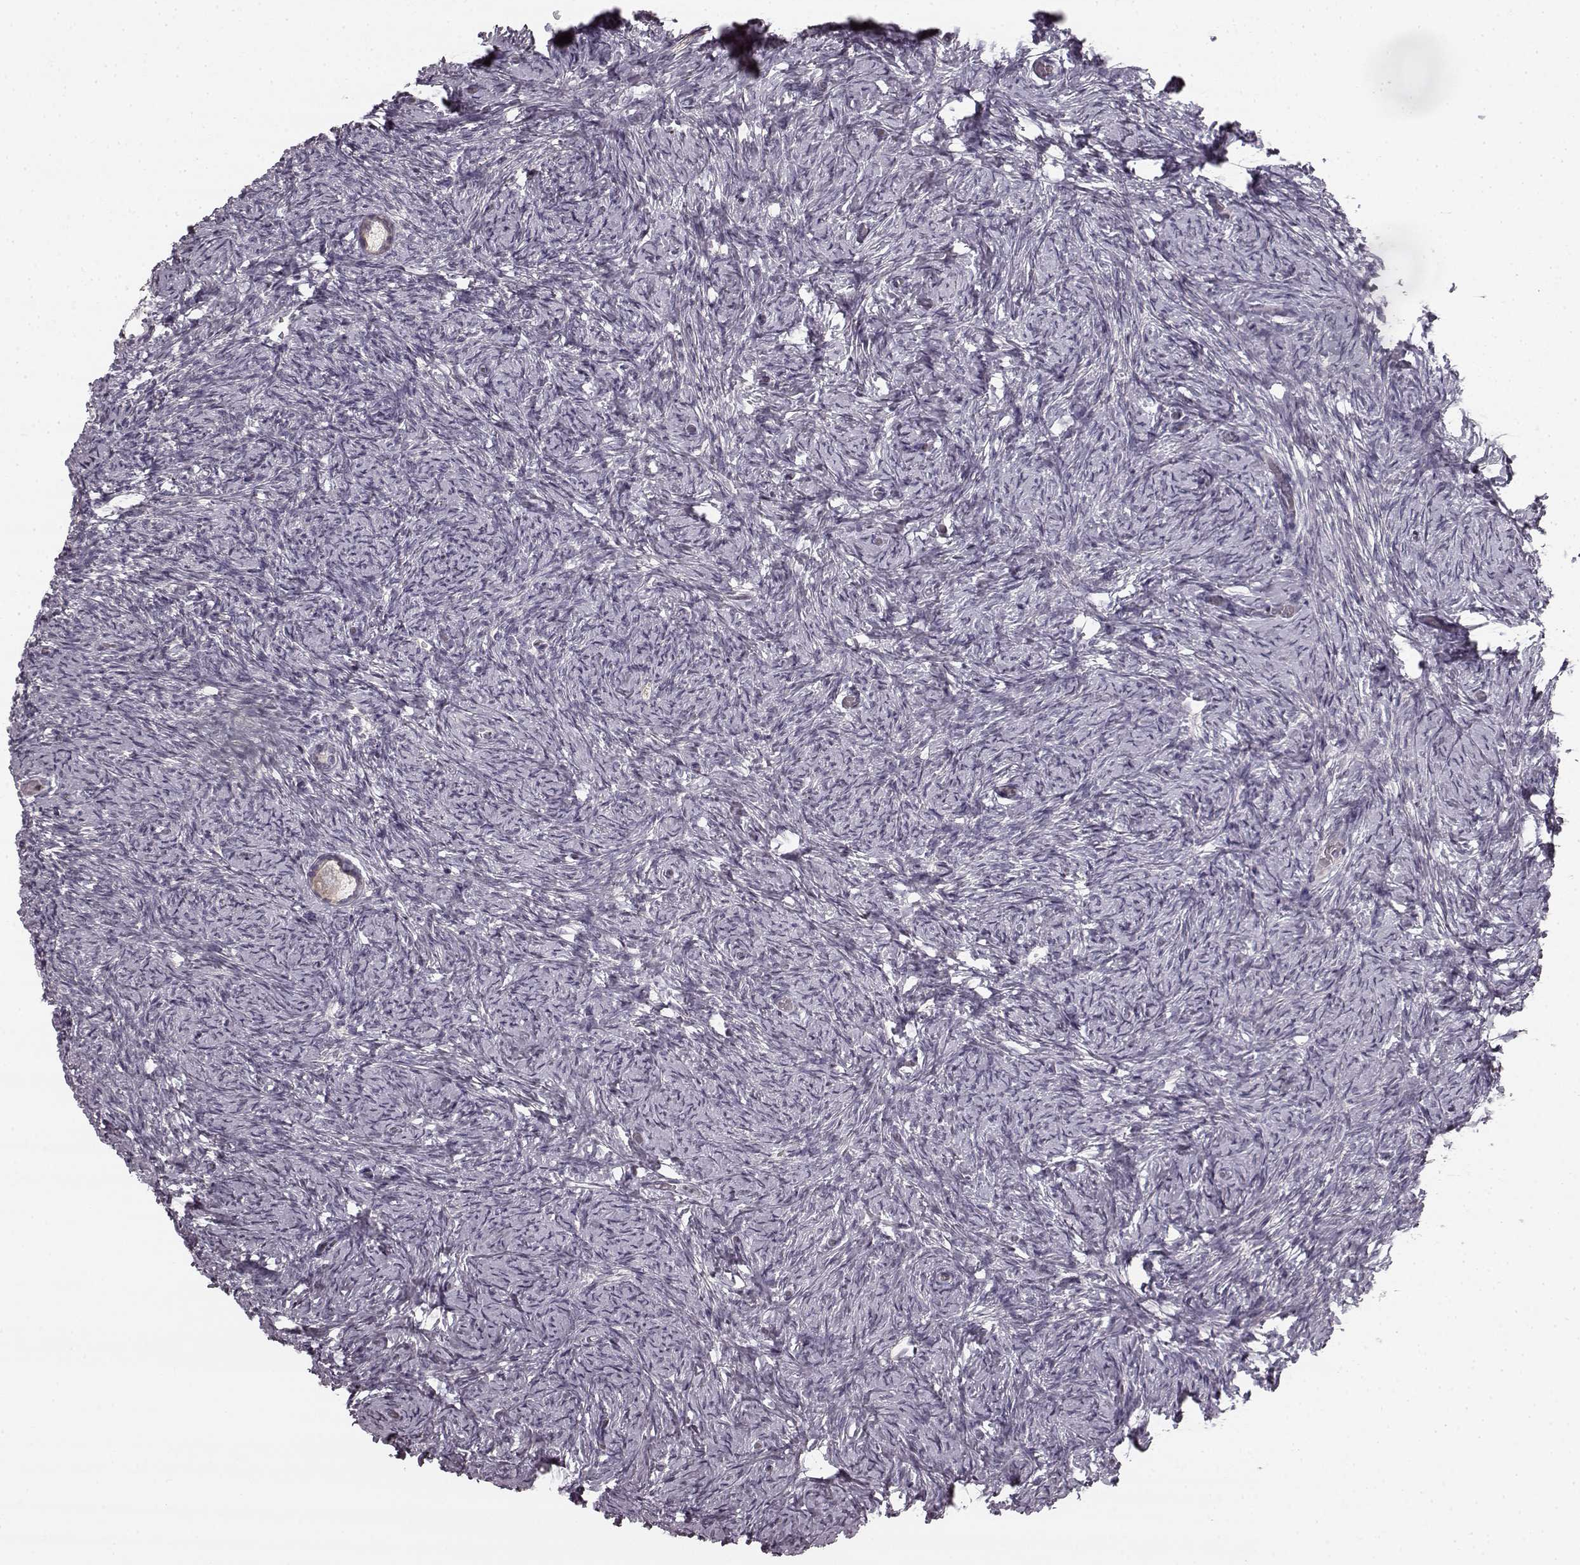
{"staining": {"intensity": "weak", "quantity": ">75%", "location": "cytoplasmic/membranous"}, "tissue": "ovary", "cell_type": "Follicle cells", "image_type": "normal", "snomed": [{"axis": "morphology", "description": "Normal tissue, NOS"}, {"axis": "topography", "description": "Ovary"}], "caption": "Normal ovary was stained to show a protein in brown. There is low levels of weak cytoplasmic/membranous positivity in approximately >75% of follicle cells.", "gene": "HMMR", "patient": {"sex": "female", "age": 39}}